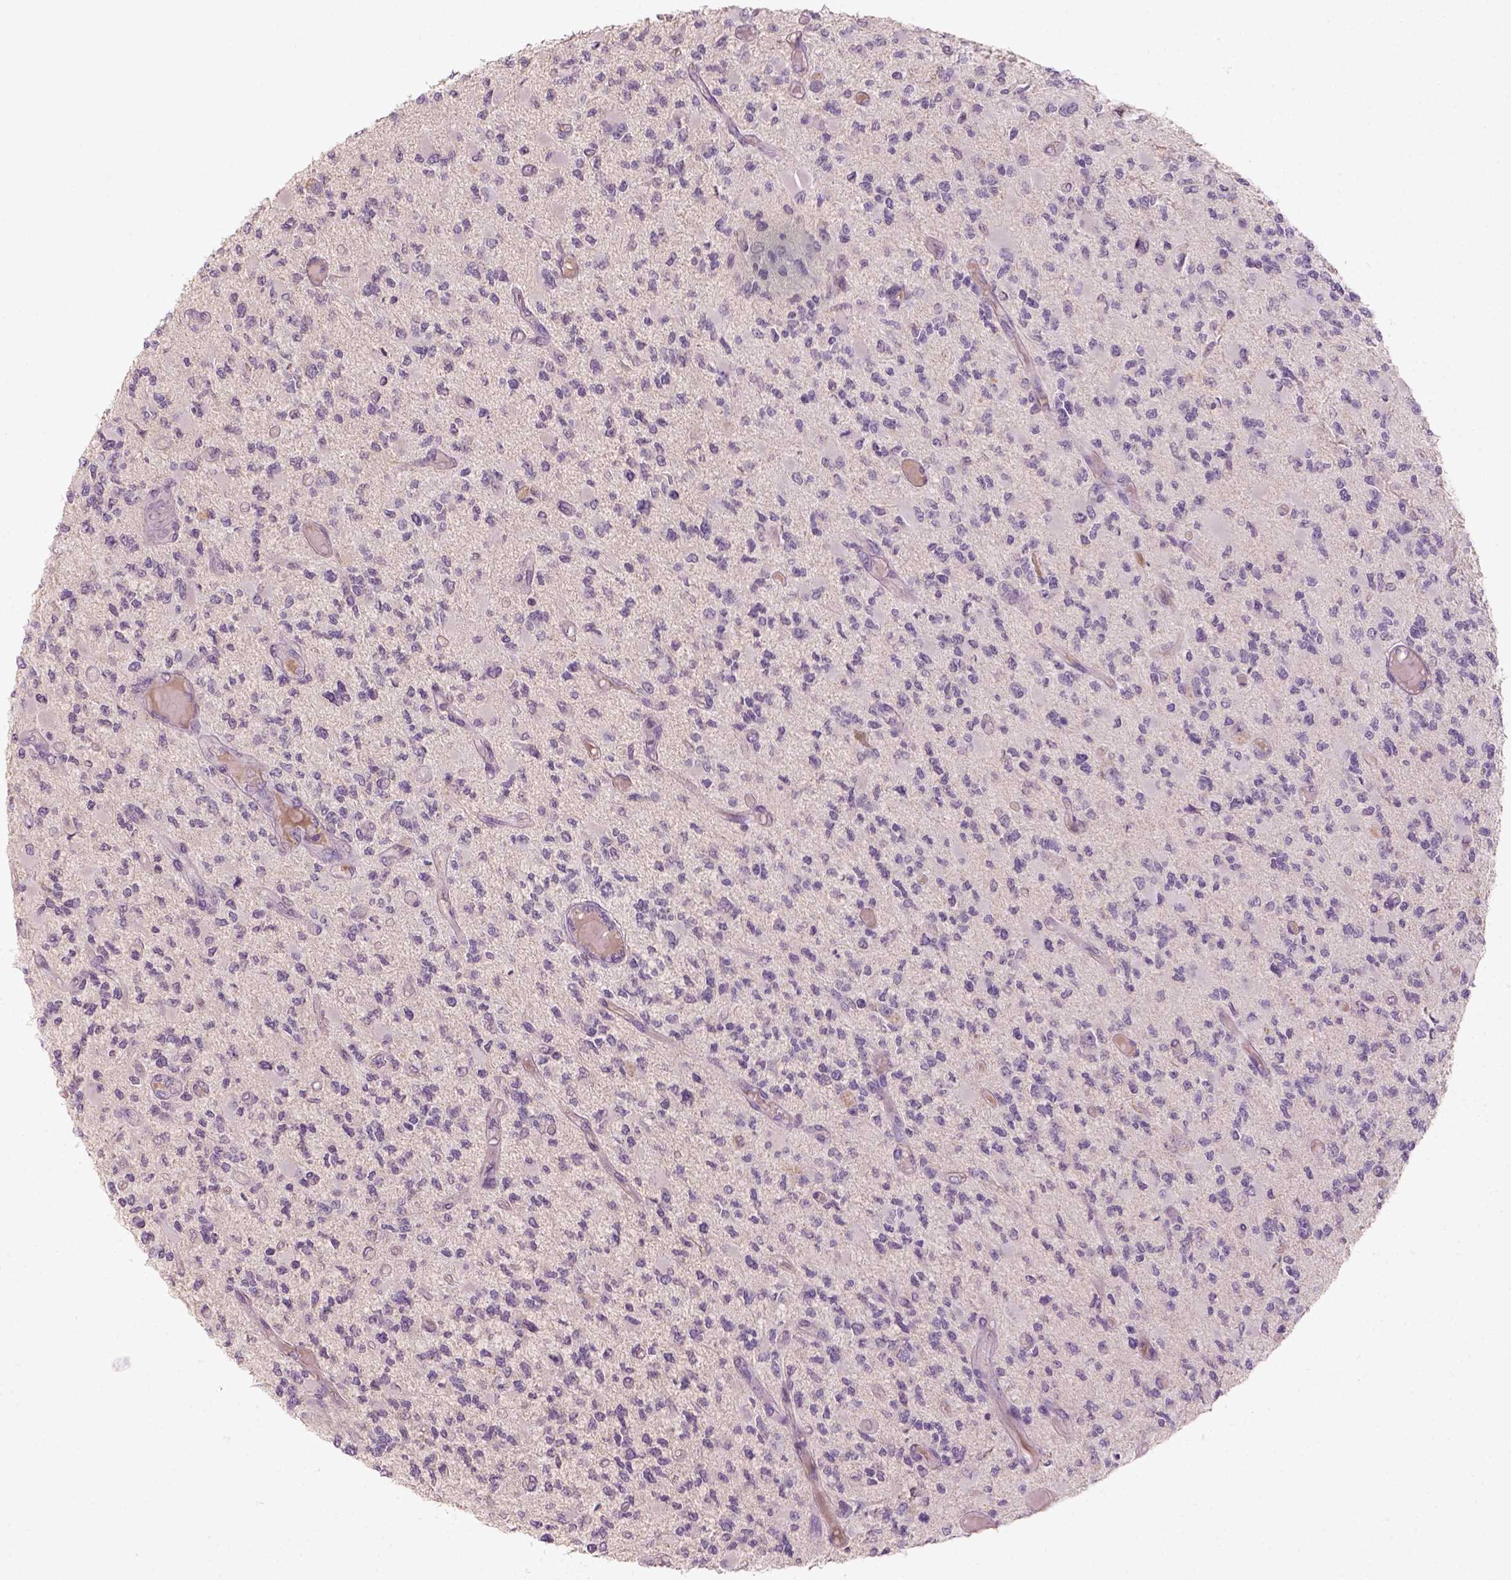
{"staining": {"intensity": "negative", "quantity": "none", "location": "none"}, "tissue": "glioma", "cell_type": "Tumor cells", "image_type": "cancer", "snomed": [{"axis": "morphology", "description": "Glioma, malignant, High grade"}, {"axis": "topography", "description": "Brain"}], "caption": "Photomicrograph shows no significant protein positivity in tumor cells of high-grade glioma (malignant). (DAB (3,3'-diaminobenzidine) IHC with hematoxylin counter stain).", "gene": "AQP9", "patient": {"sex": "female", "age": 63}}